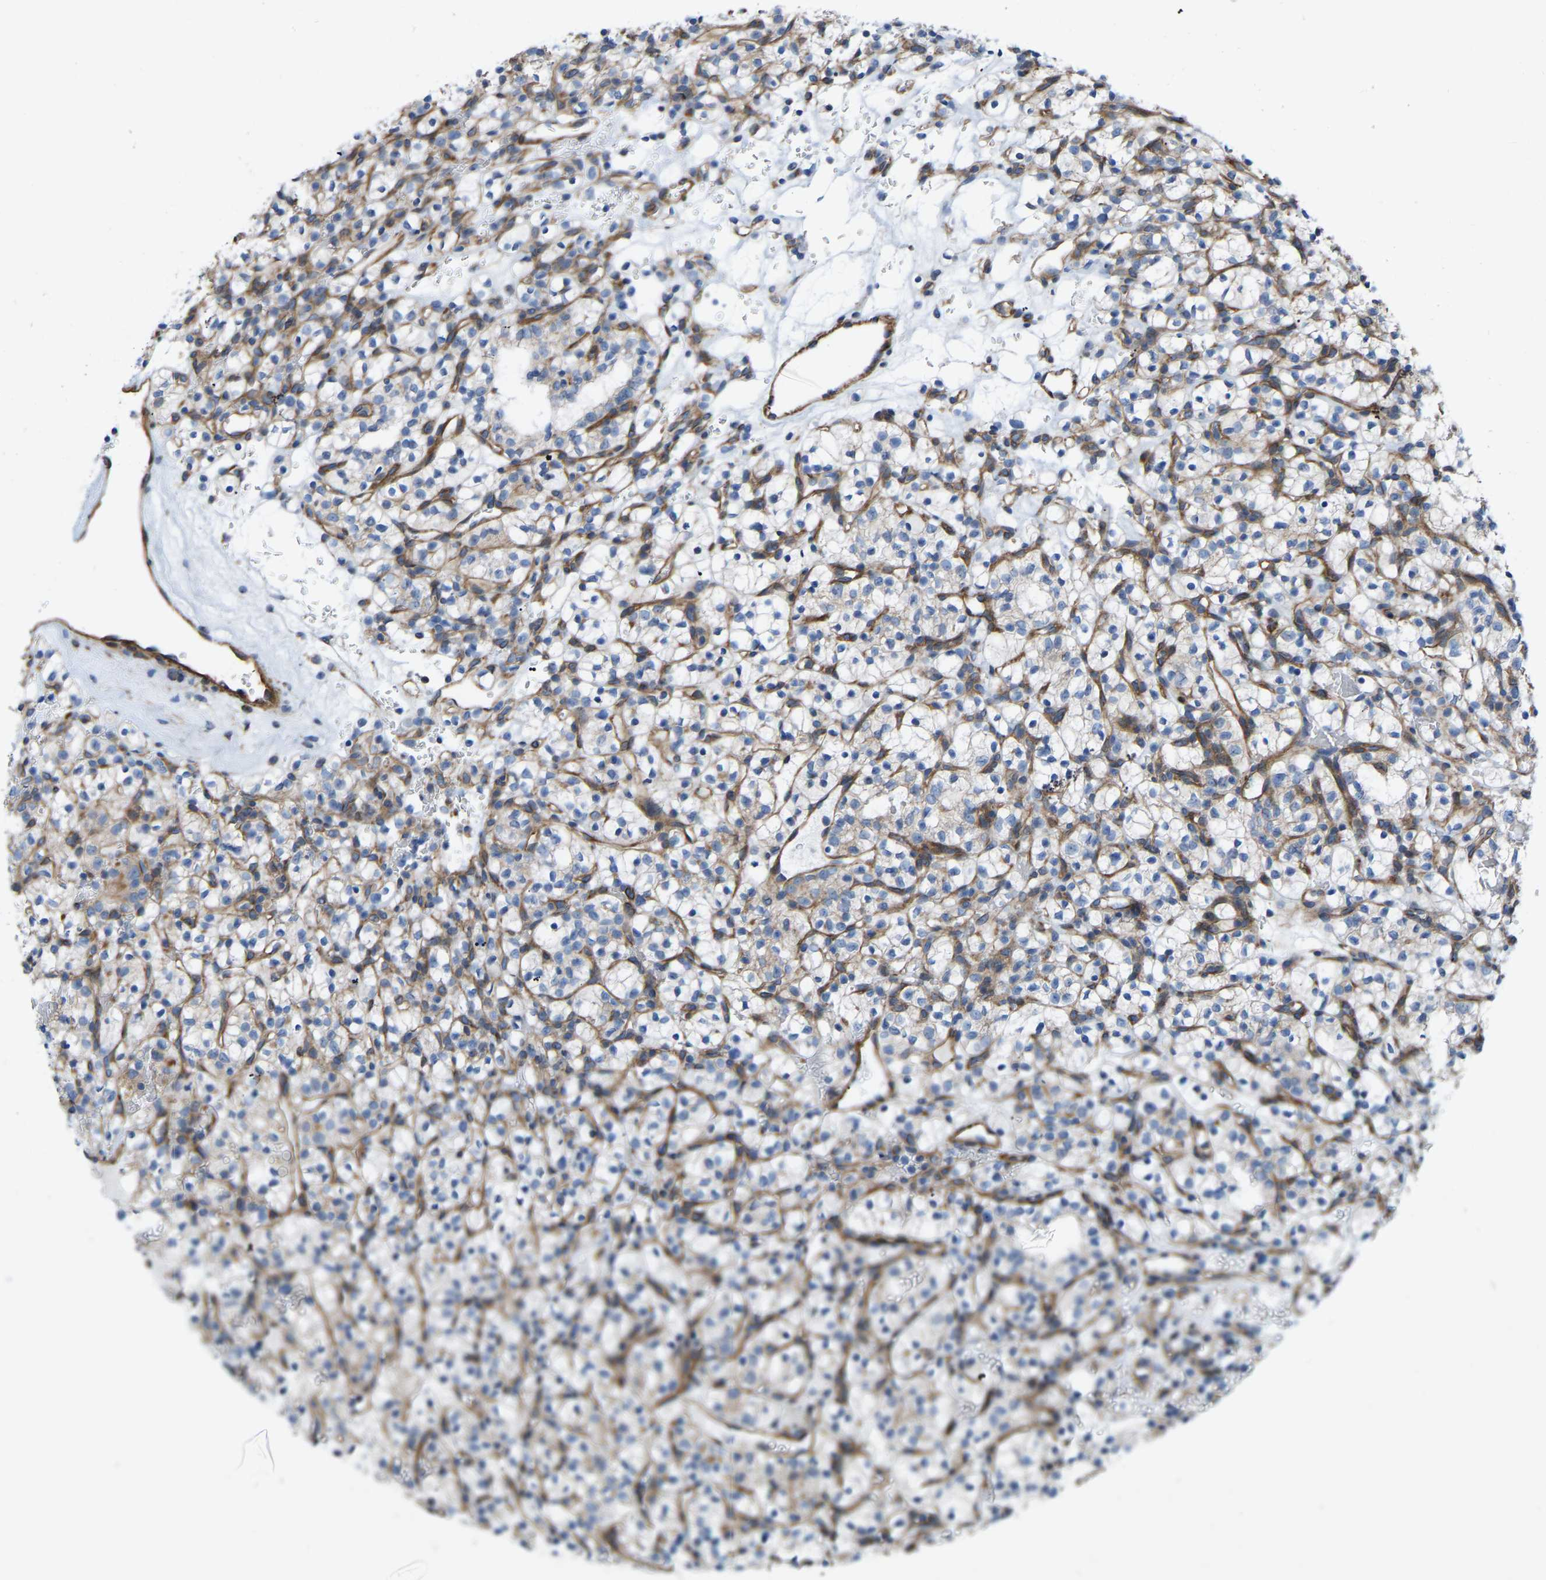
{"staining": {"intensity": "weak", "quantity": ">75%", "location": "cytoplasmic/membranous"}, "tissue": "renal cancer", "cell_type": "Tumor cells", "image_type": "cancer", "snomed": [{"axis": "morphology", "description": "Adenocarcinoma, NOS"}, {"axis": "topography", "description": "Kidney"}], "caption": "Immunohistochemistry photomicrograph of neoplastic tissue: human renal adenocarcinoma stained using IHC reveals low levels of weak protein expression localized specifically in the cytoplasmic/membranous of tumor cells, appearing as a cytoplasmic/membranous brown color.", "gene": "TOR1B", "patient": {"sex": "female", "age": 57}}